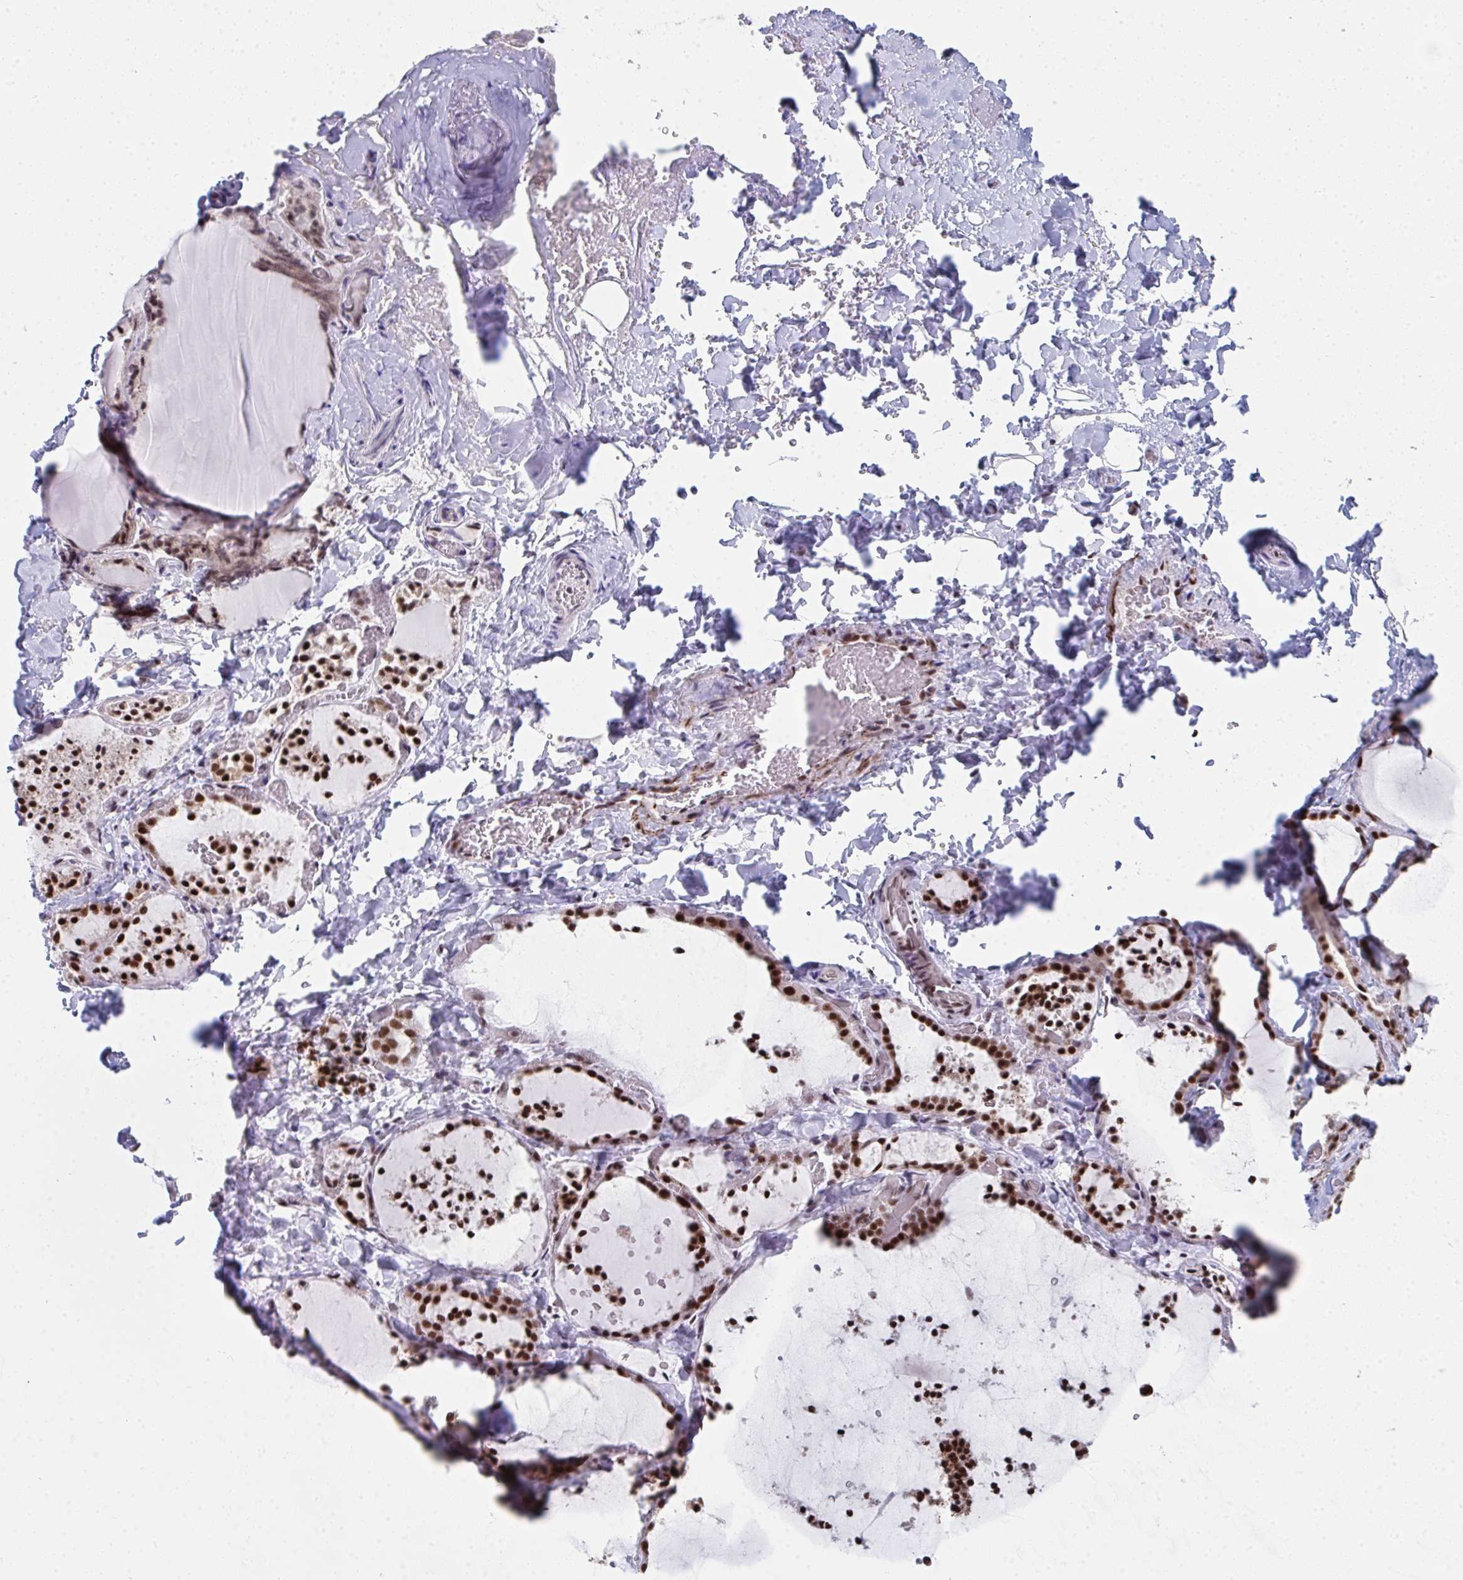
{"staining": {"intensity": "strong", "quantity": ">75%", "location": "nuclear"}, "tissue": "thyroid gland", "cell_type": "Glandular cells", "image_type": "normal", "snomed": [{"axis": "morphology", "description": "Normal tissue, NOS"}, {"axis": "topography", "description": "Thyroid gland"}], "caption": "Protein expression analysis of benign thyroid gland demonstrates strong nuclear positivity in about >75% of glandular cells. The protein of interest is shown in brown color, while the nuclei are stained blue.", "gene": "SNRNP70", "patient": {"sex": "female", "age": 22}}